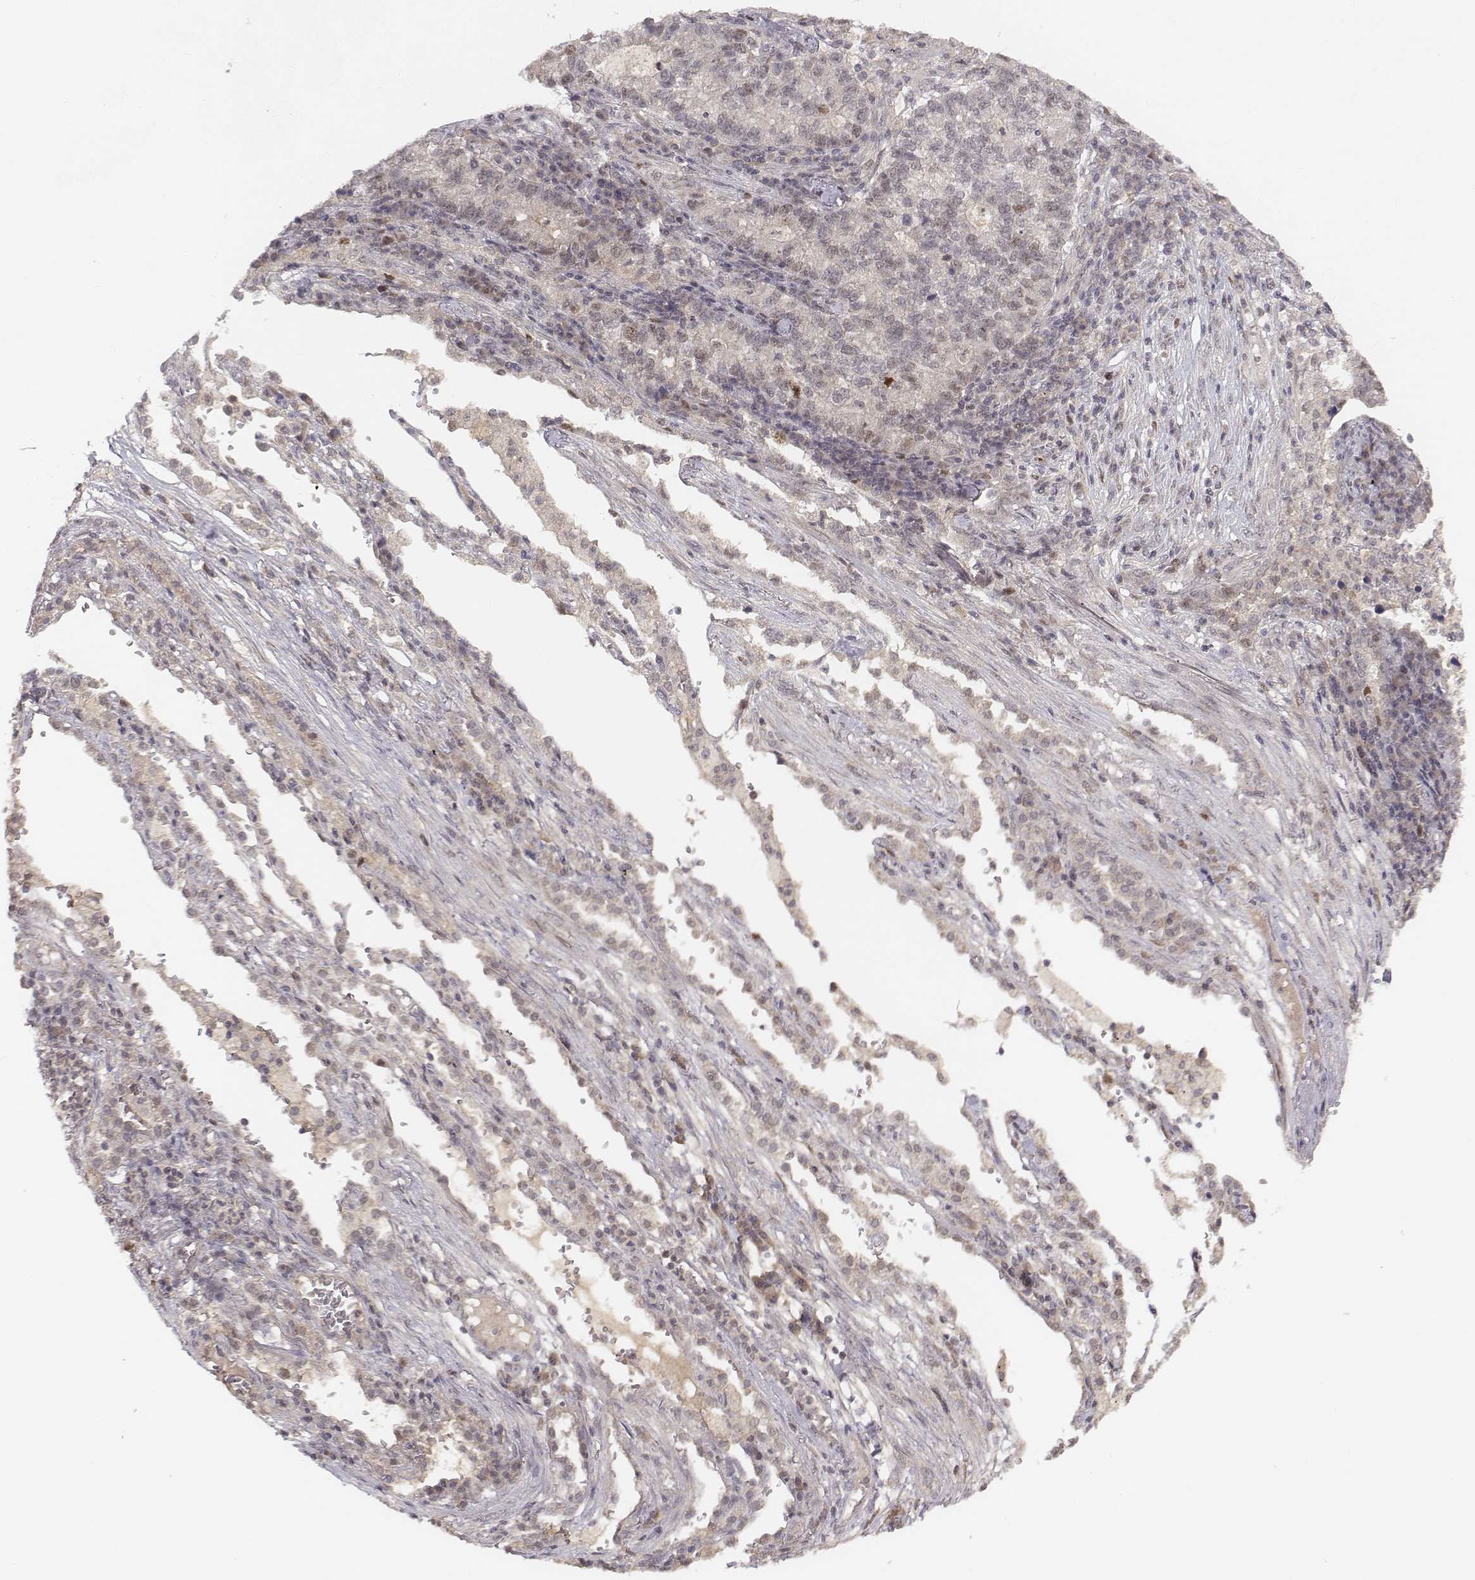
{"staining": {"intensity": "negative", "quantity": "none", "location": "none"}, "tissue": "lung cancer", "cell_type": "Tumor cells", "image_type": "cancer", "snomed": [{"axis": "morphology", "description": "Adenocarcinoma, NOS"}, {"axis": "topography", "description": "Lung"}], "caption": "Immunohistochemistry photomicrograph of neoplastic tissue: lung cancer (adenocarcinoma) stained with DAB (3,3'-diaminobenzidine) shows no significant protein staining in tumor cells.", "gene": "FANCD2", "patient": {"sex": "male", "age": 57}}